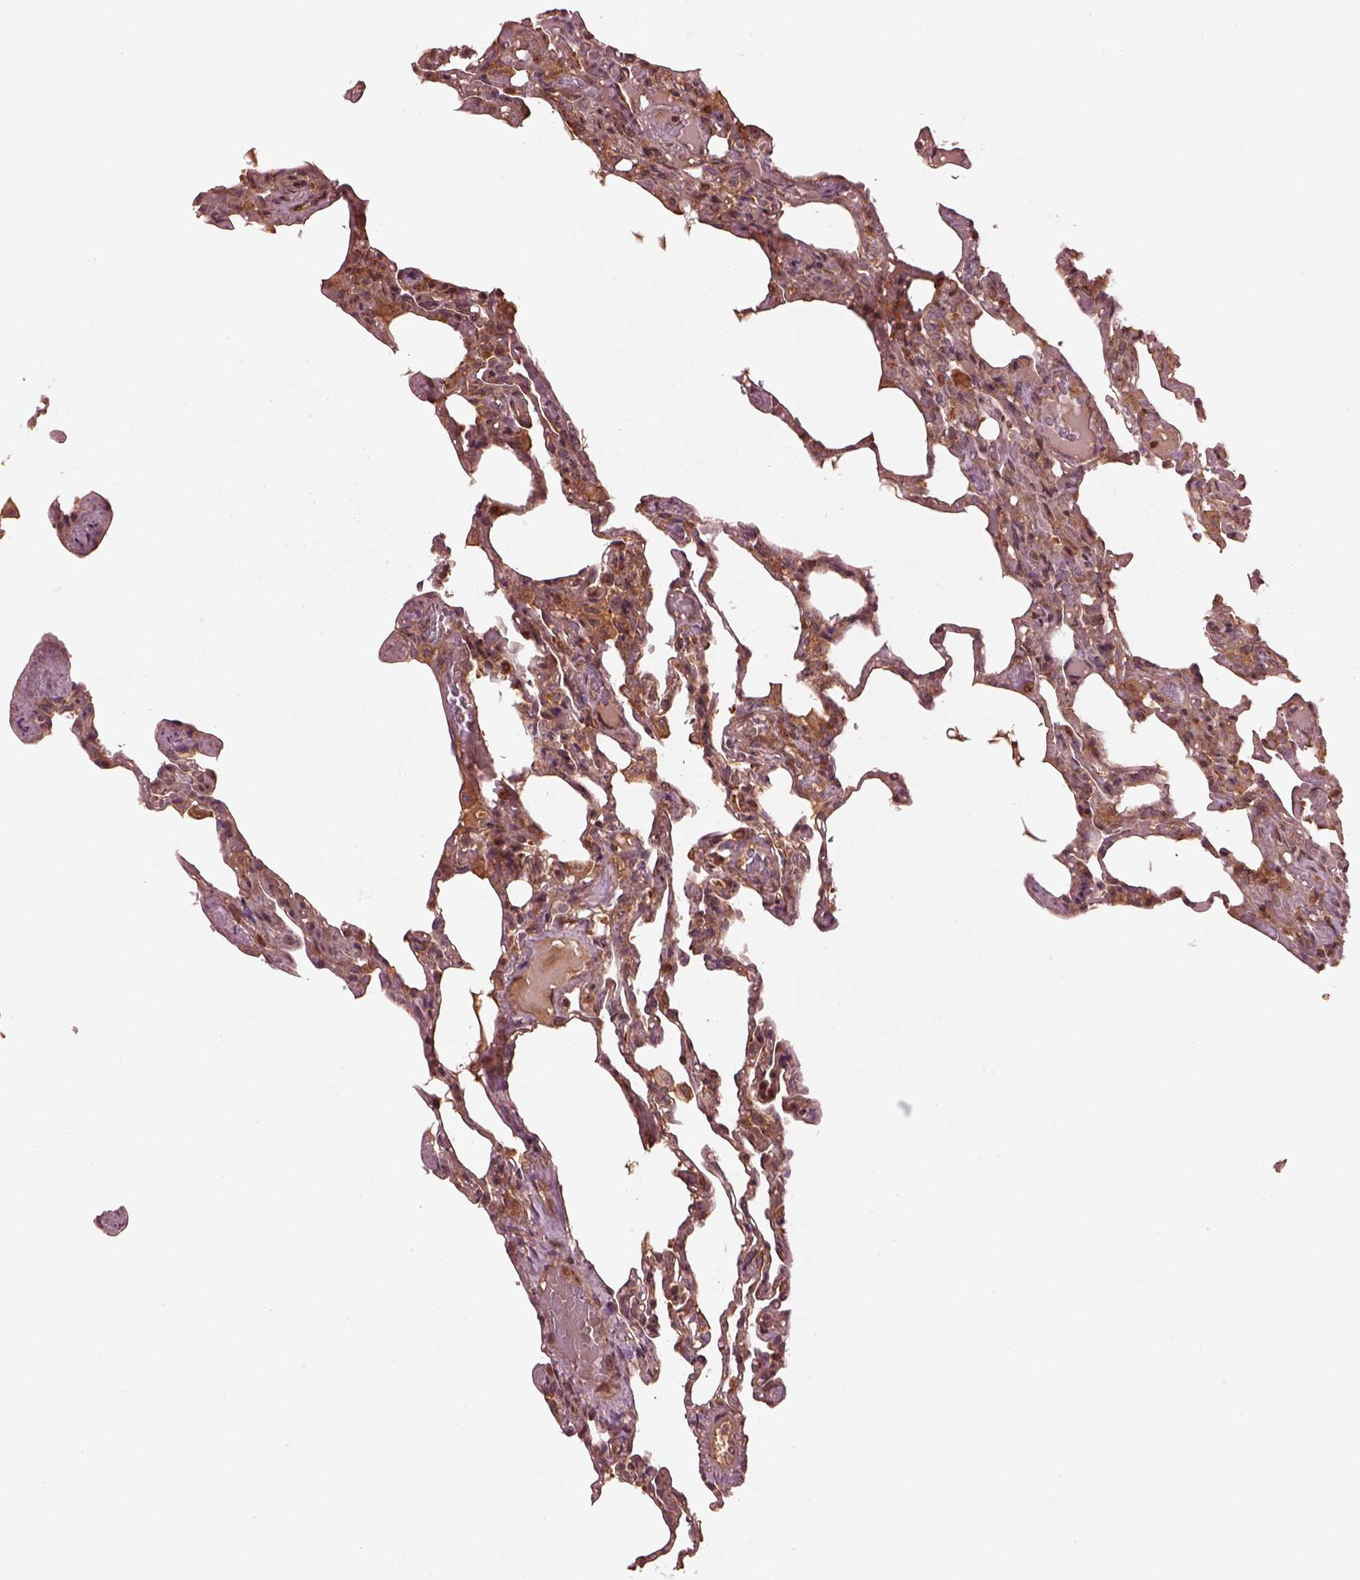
{"staining": {"intensity": "moderate", "quantity": "25%-75%", "location": "cytoplasmic/membranous"}, "tissue": "lung", "cell_type": "Alveolar cells", "image_type": "normal", "snomed": [{"axis": "morphology", "description": "Normal tissue, NOS"}, {"axis": "topography", "description": "Lung"}], "caption": "Benign lung reveals moderate cytoplasmic/membranous positivity in approximately 25%-75% of alveolar cells, visualized by immunohistochemistry. (IHC, brightfield microscopy, high magnification).", "gene": "PIK3R2", "patient": {"sex": "female", "age": 43}}